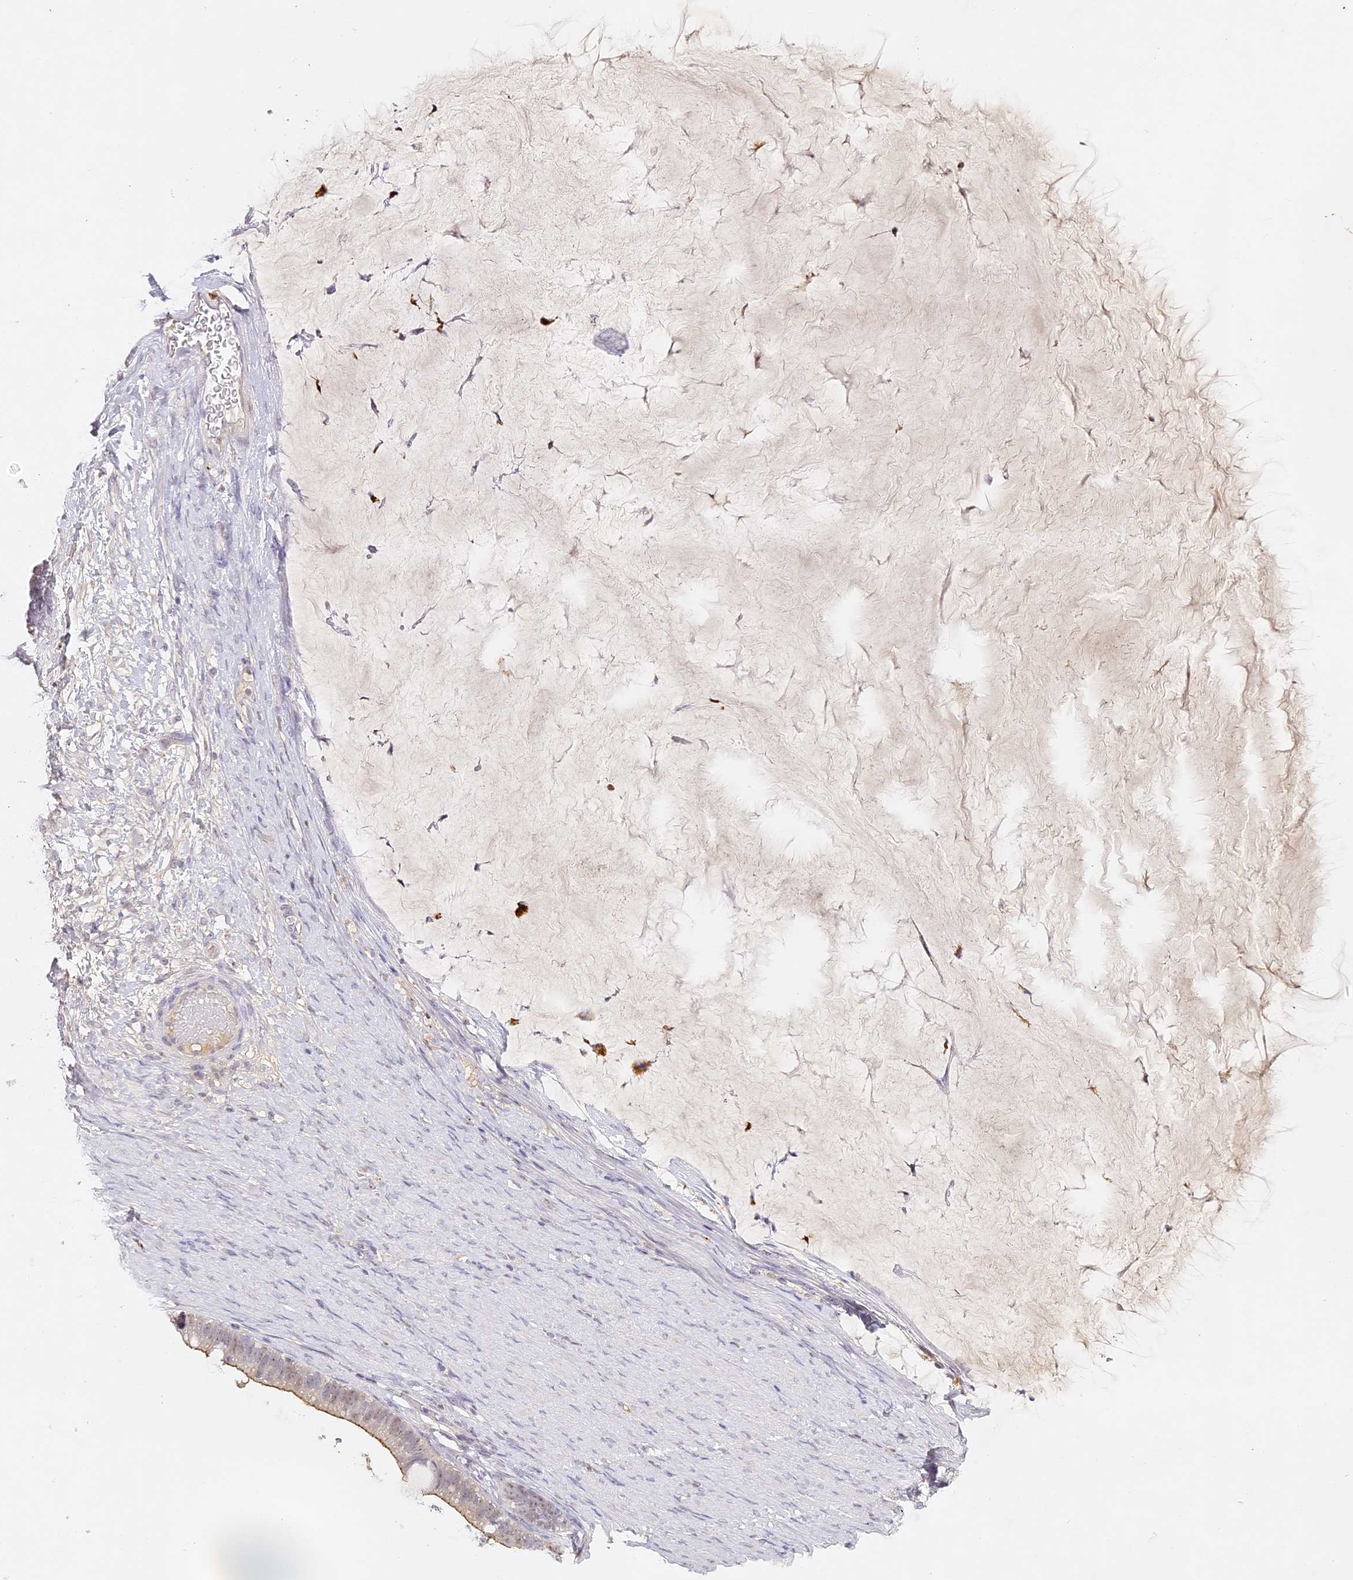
{"staining": {"intensity": "moderate", "quantity": "25%-75%", "location": "cytoplasmic/membranous,nuclear"}, "tissue": "ovarian cancer", "cell_type": "Tumor cells", "image_type": "cancer", "snomed": [{"axis": "morphology", "description": "Cystadenocarcinoma, mucinous, NOS"}, {"axis": "topography", "description": "Ovary"}], "caption": "This micrograph shows mucinous cystadenocarcinoma (ovarian) stained with immunohistochemistry to label a protein in brown. The cytoplasmic/membranous and nuclear of tumor cells show moderate positivity for the protein. Nuclei are counter-stained blue.", "gene": "ELL3", "patient": {"sex": "female", "age": 61}}